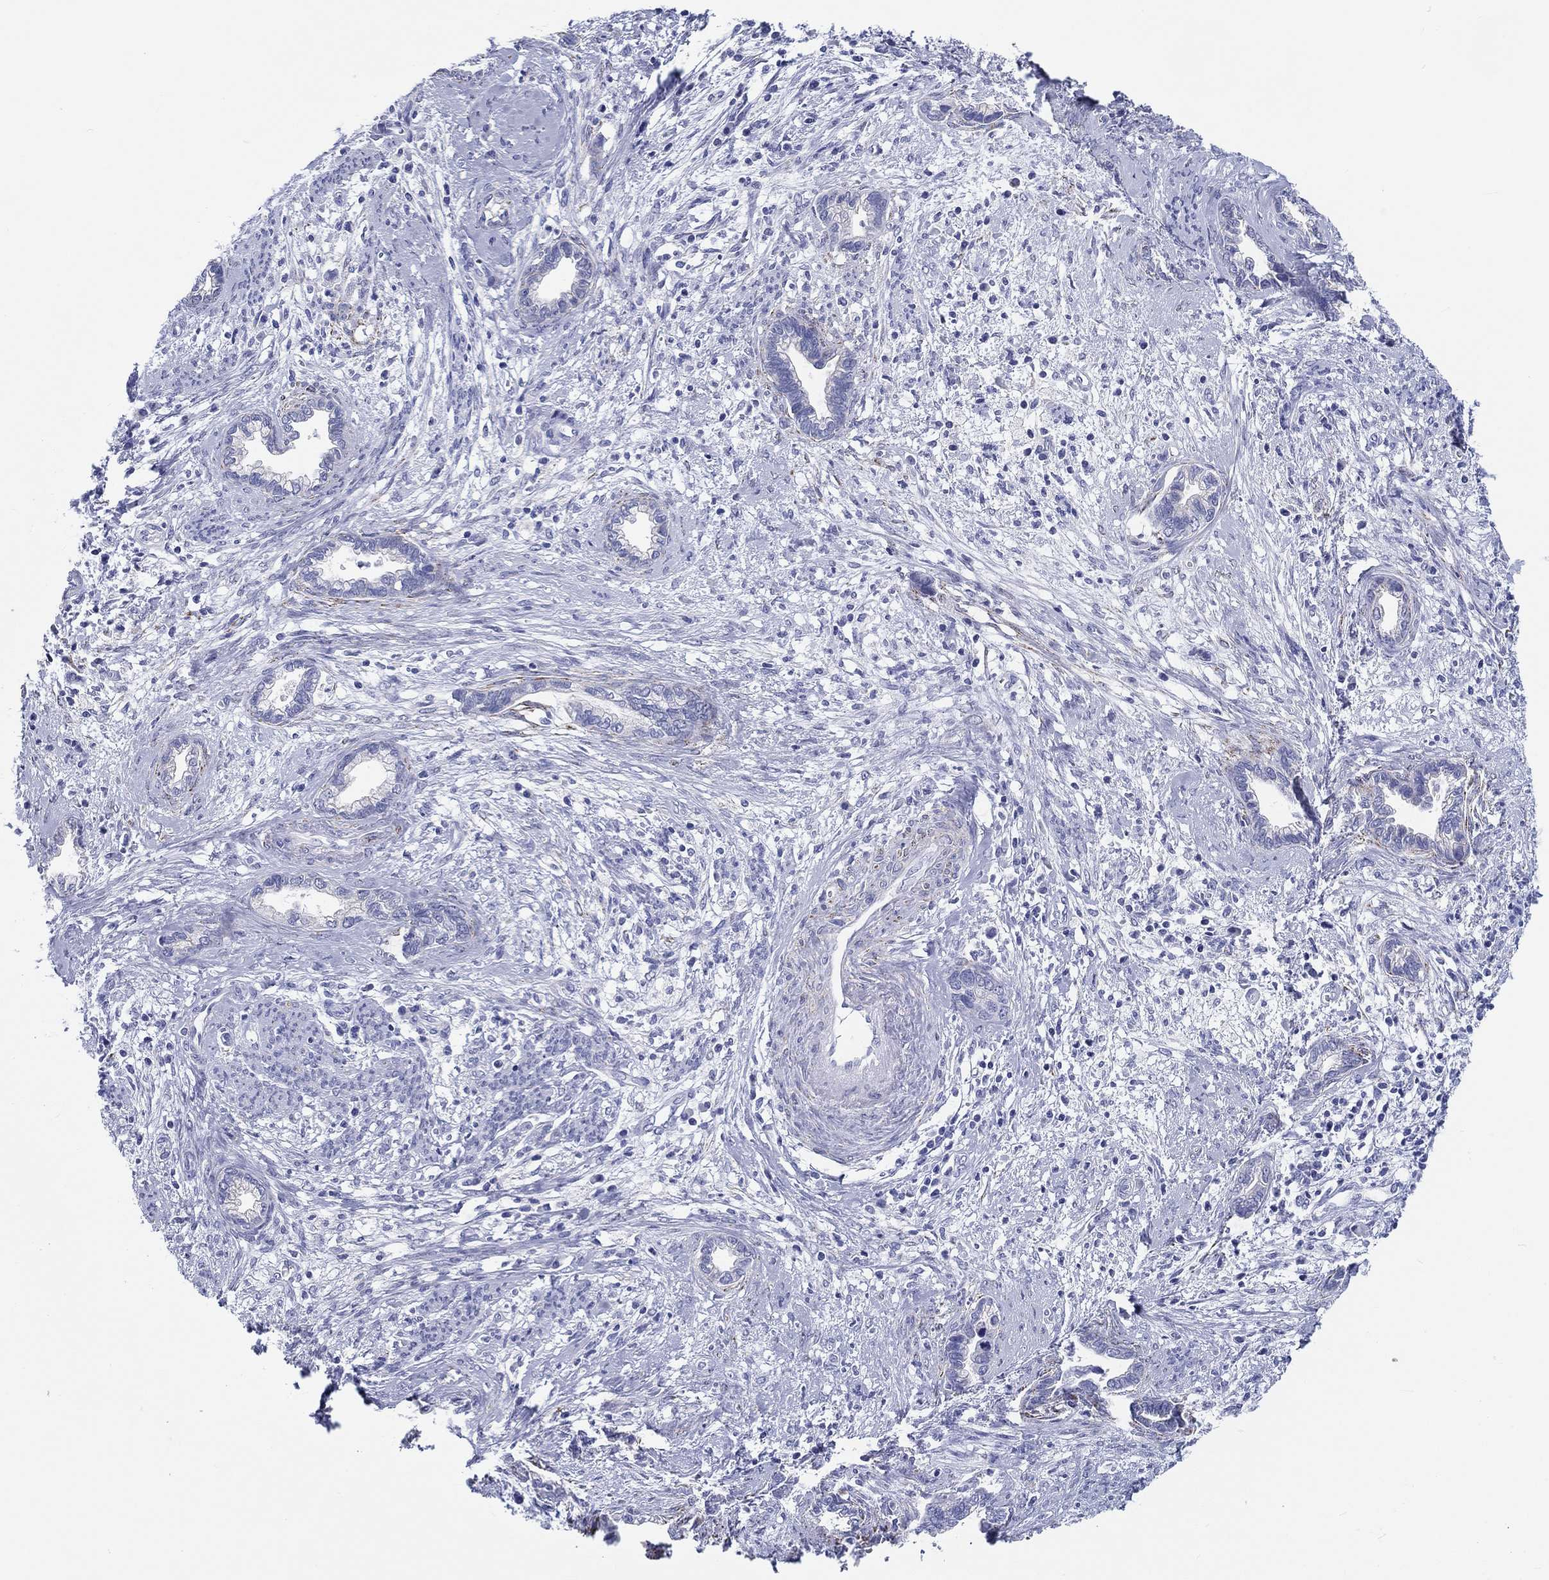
{"staining": {"intensity": "negative", "quantity": "none", "location": "none"}, "tissue": "cervical cancer", "cell_type": "Tumor cells", "image_type": "cancer", "snomed": [{"axis": "morphology", "description": "Adenocarcinoma, NOS"}, {"axis": "topography", "description": "Cervix"}], "caption": "Image shows no protein positivity in tumor cells of cervical cancer (adenocarcinoma) tissue. (Immunohistochemistry (ihc), brightfield microscopy, high magnification).", "gene": "H1-1", "patient": {"sex": "female", "age": 62}}